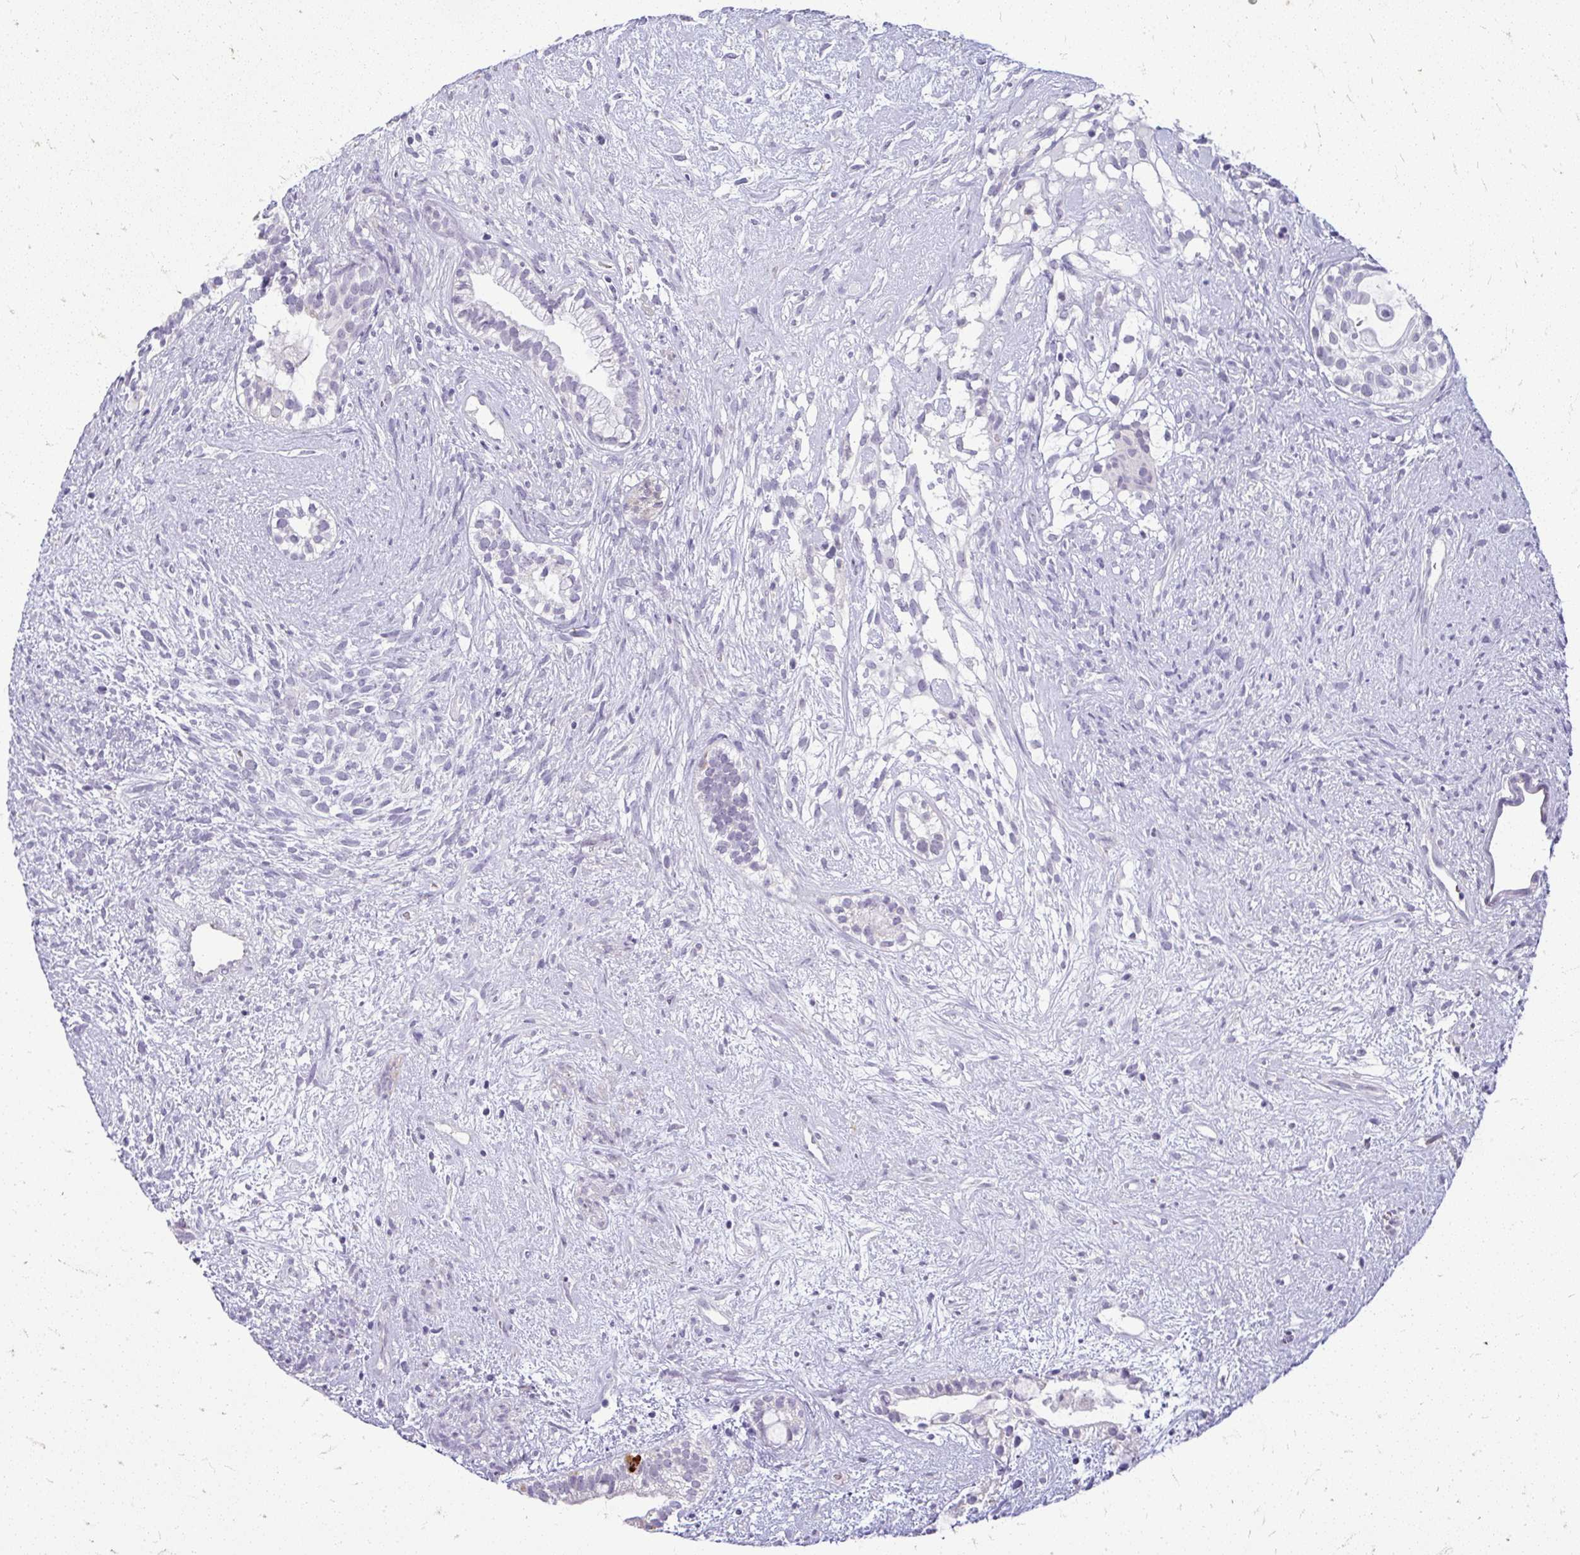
{"staining": {"intensity": "negative", "quantity": "none", "location": "none"}, "tissue": "testis cancer", "cell_type": "Tumor cells", "image_type": "cancer", "snomed": [{"axis": "morphology", "description": "Seminoma, NOS"}, {"axis": "morphology", "description": "Carcinoma, Embryonal, NOS"}, {"axis": "topography", "description": "Testis"}], "caption": "Histopathology image shows no significant protein staining in tumor cells of seminoma (testis).", "gene": "TEX33", "patient": {"sex": "male", "age": 41}}